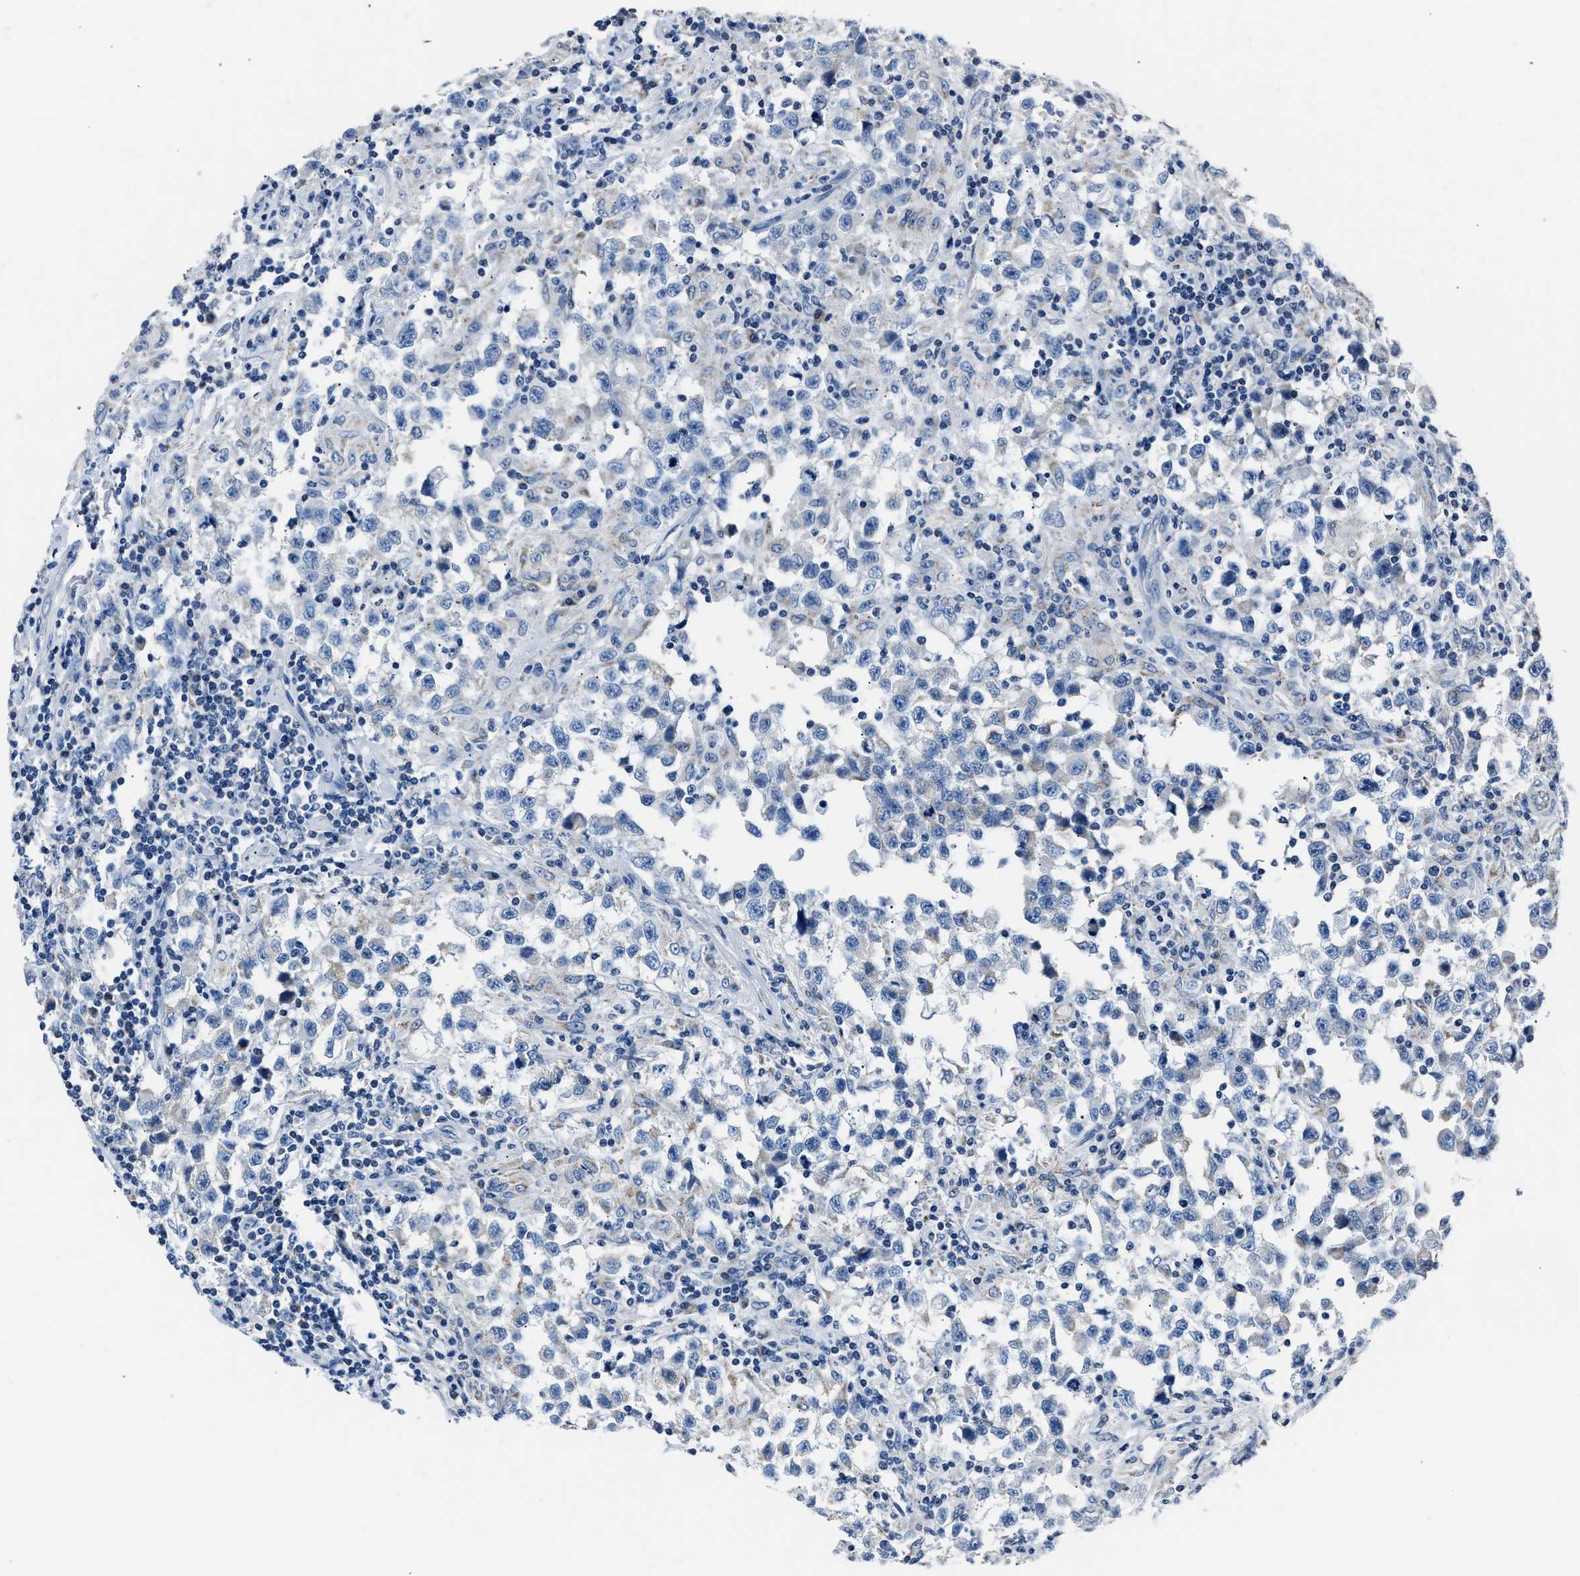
{"staining": {"intensity": "negative", "quantity": "none", "location": "none"}, "tissue": "testis cancer", "cell_type": "Tumor cells", "image_type": "cancer", "snomed": [{"axis": "morphology", "description": "Carcinoma, Embryonal, NOS"}, {"axis": "topography", "description": "Testis"}], "caption": "A high-resolution photomicrograph shows immunohistochemistry (IHC) staining of testis cancer (embryonal carcinoma), which exhibits no significant expression in tumor cells.", "gene": "AMACR", "patient": {"sex": "male", "age": 21}}